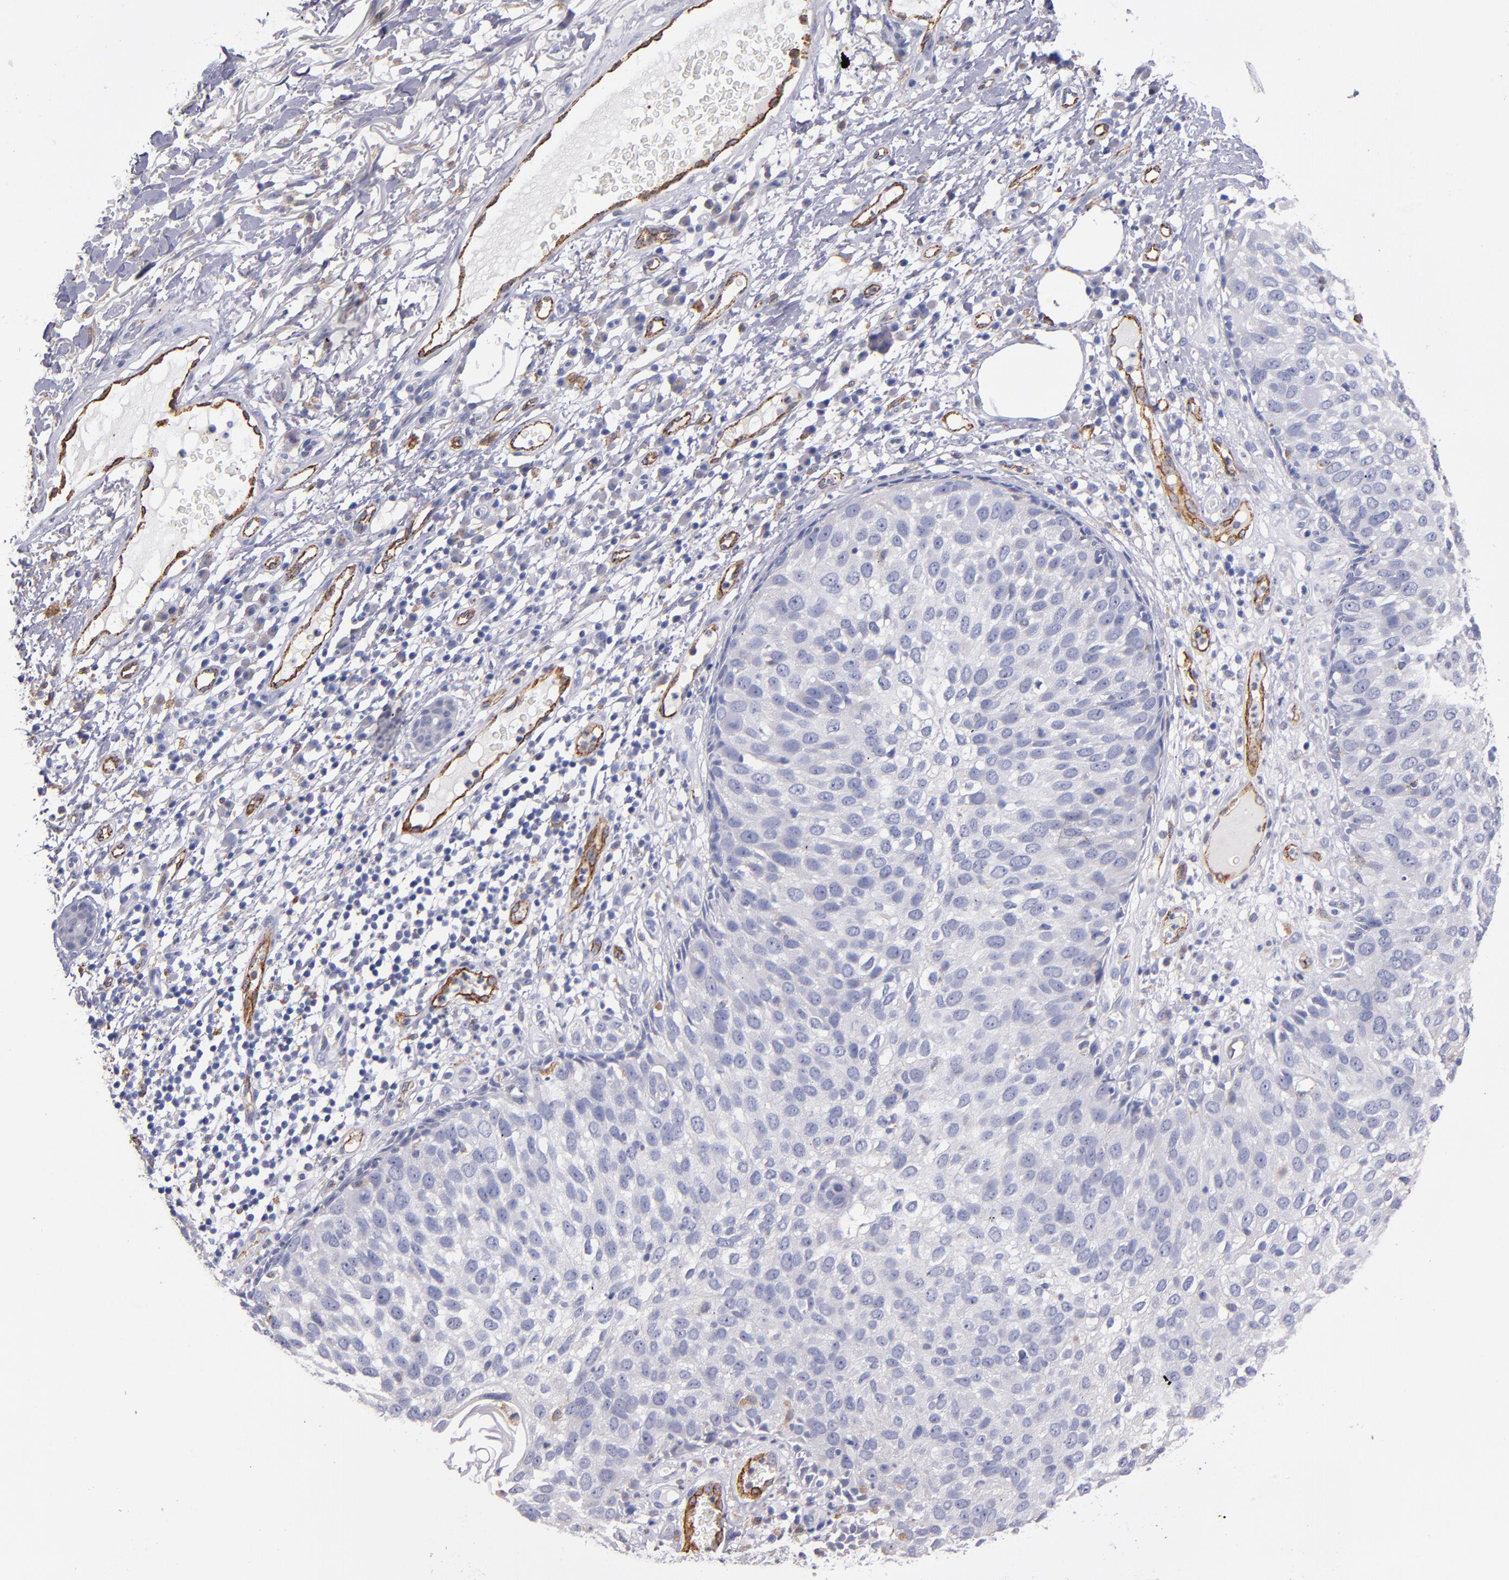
{"staining": {"intensity": "negative", "quantity": "none", "location": "none"}, "tissue": "skin cancer", "cell_type": "Tumor cells", "image_type": "cancer", "snomed": [{"axis": "morphology", "description": "Squamous cell carcinoma, NOS"}, {"axis": "topography", "description": "Skin"}], "caption": "IHC histopathology image of neoplastic tissue: human skin cancer (squamous cell carcinoma) stained with DAB (3,3'-diaminobenzidine) reveals no significant protein staining in tumor cells.", "gene": "SELP", "patient": {"sex": "male", "age": 87}}